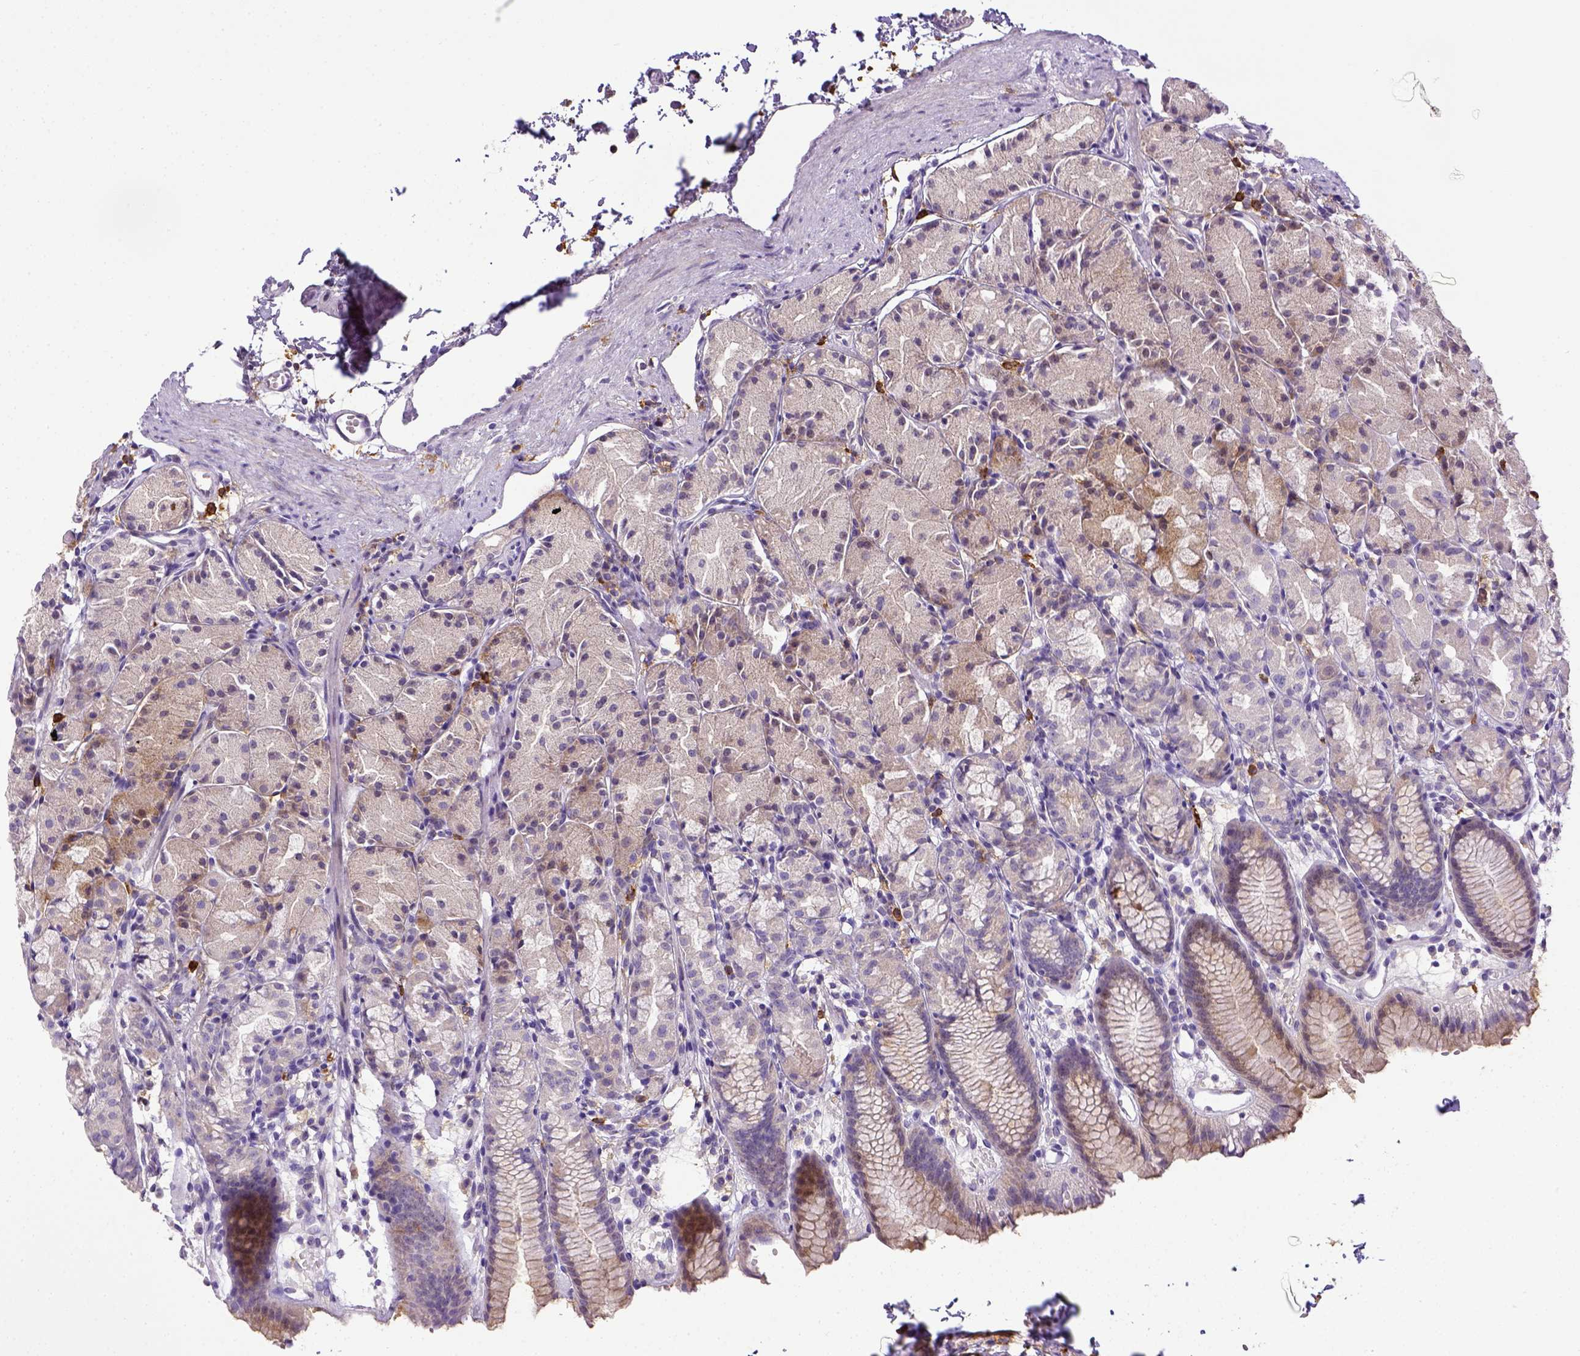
{"staining": {"intensity": "strong", "quantity": "<25%", "location": "cytoplasmic/membranous"}, "tissue": "stomach", "cell_type": "Glandular cells", "image_type": "normal", "snomed": [{"axis": "morphology", "description": "Normal tissue, NOS"}, {"axis": "topography", "description": "Stomach, upper"}], "caption": "Immunohistochemistry image of benign human stomach stained for a protein (brown), which shows medium levels of strong cytoplasmic/membranous staining in about <25% of glandular cells.", "gene": "ITGAM", "patient": {"sex": "male", "age": 47}}